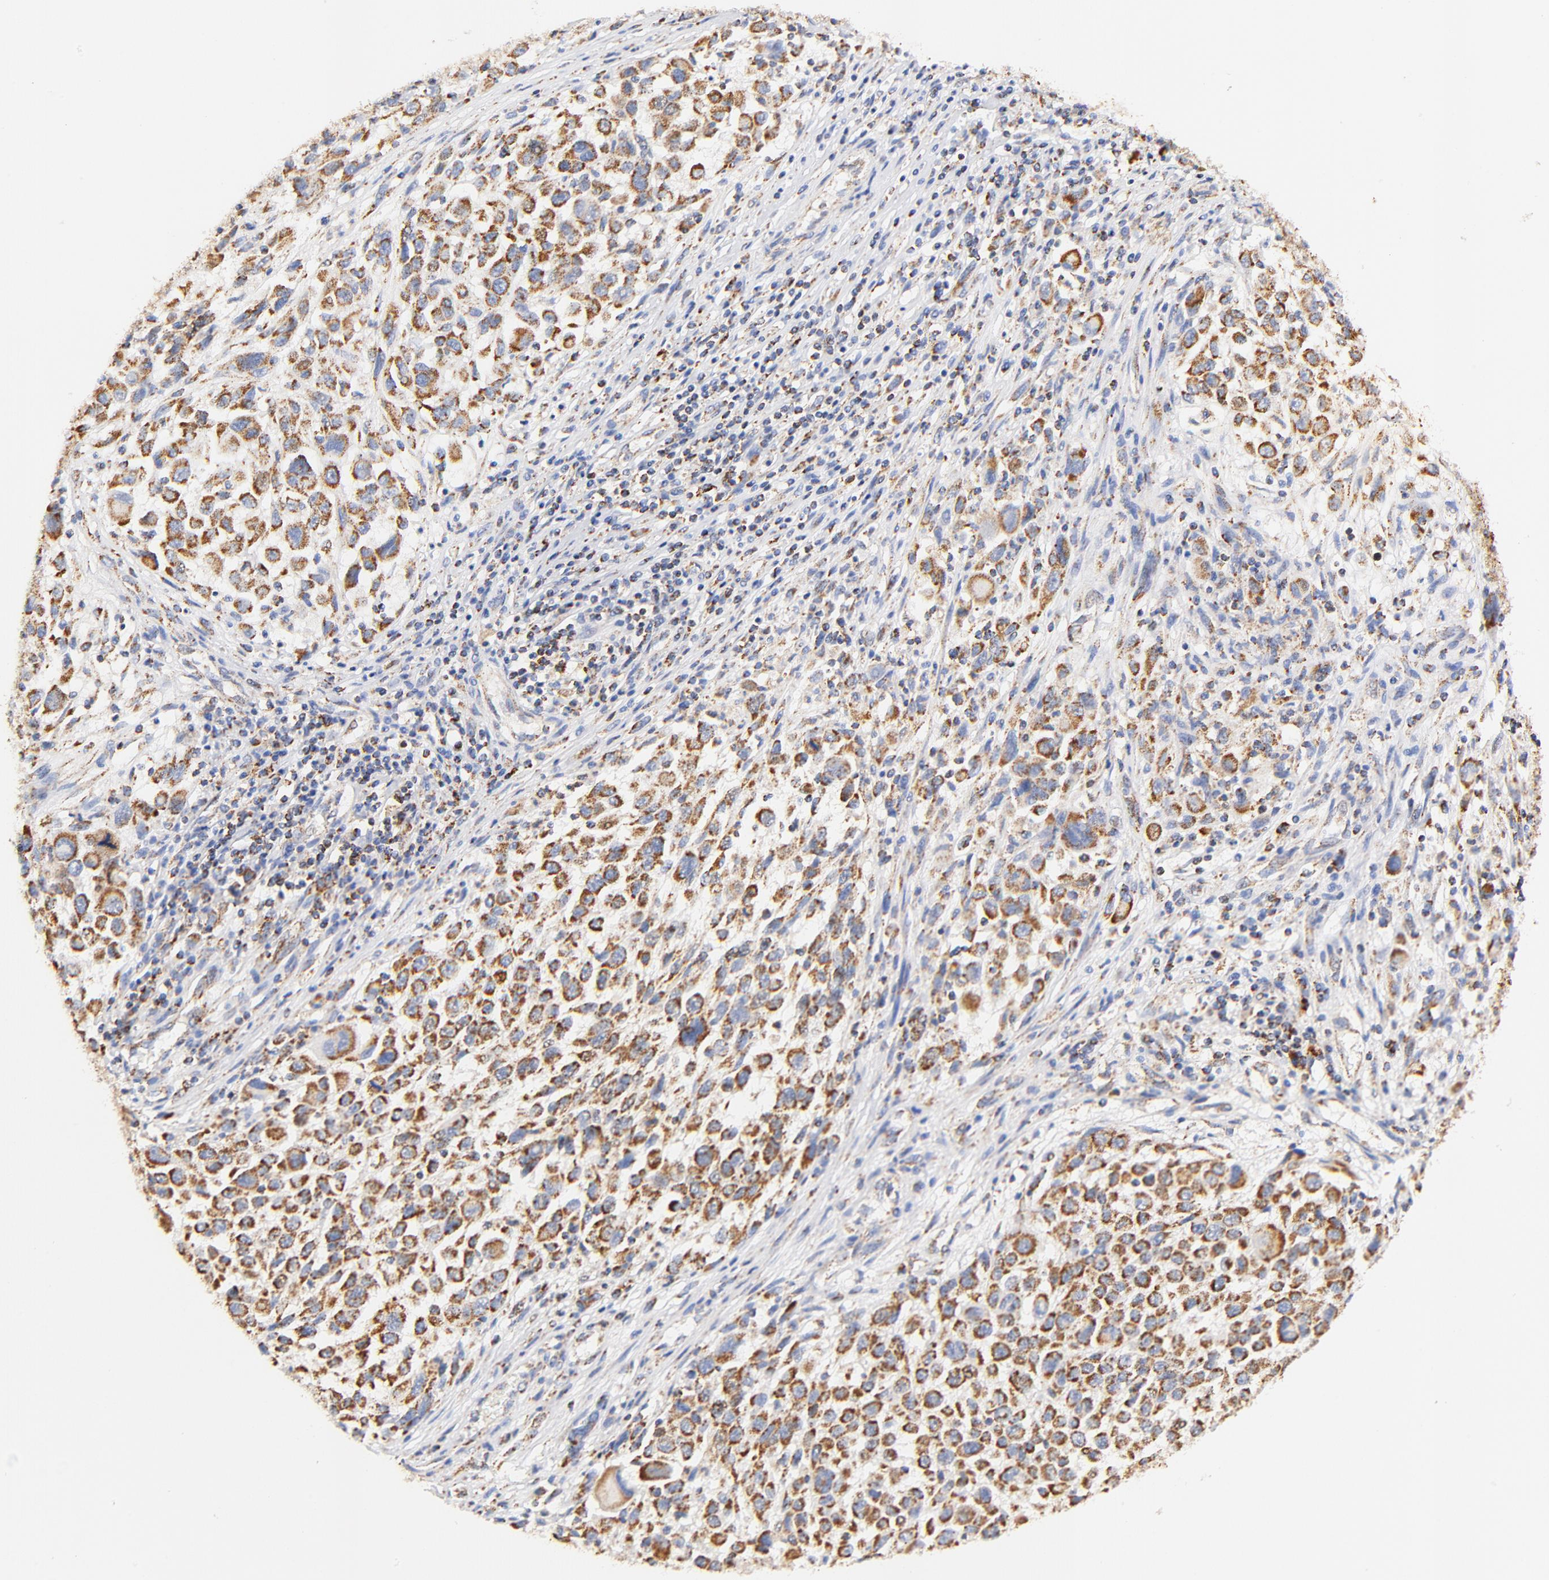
{"staining": {"intensity": "moderate", "quantity": ">75%", "location": "cytoplasmic/membranous"}, "tissue": "melanoma", "cell_type": "Tumor cells", "image_type": "cancer", "snomed": [{"axis": "morphology", "description": "Malignant melanoma, Metastatic site"}, {"axis": "topography", "description": "Lymph node"}], "caption": "This micrograph exhibits immunohistochemistry staining of melanoma, with medium moderate cytoplasmic/membranous expression in about >75% of tumor cells.", "gene": "ATP5F1D", "patient": {"sex": "male", "age": 61}}